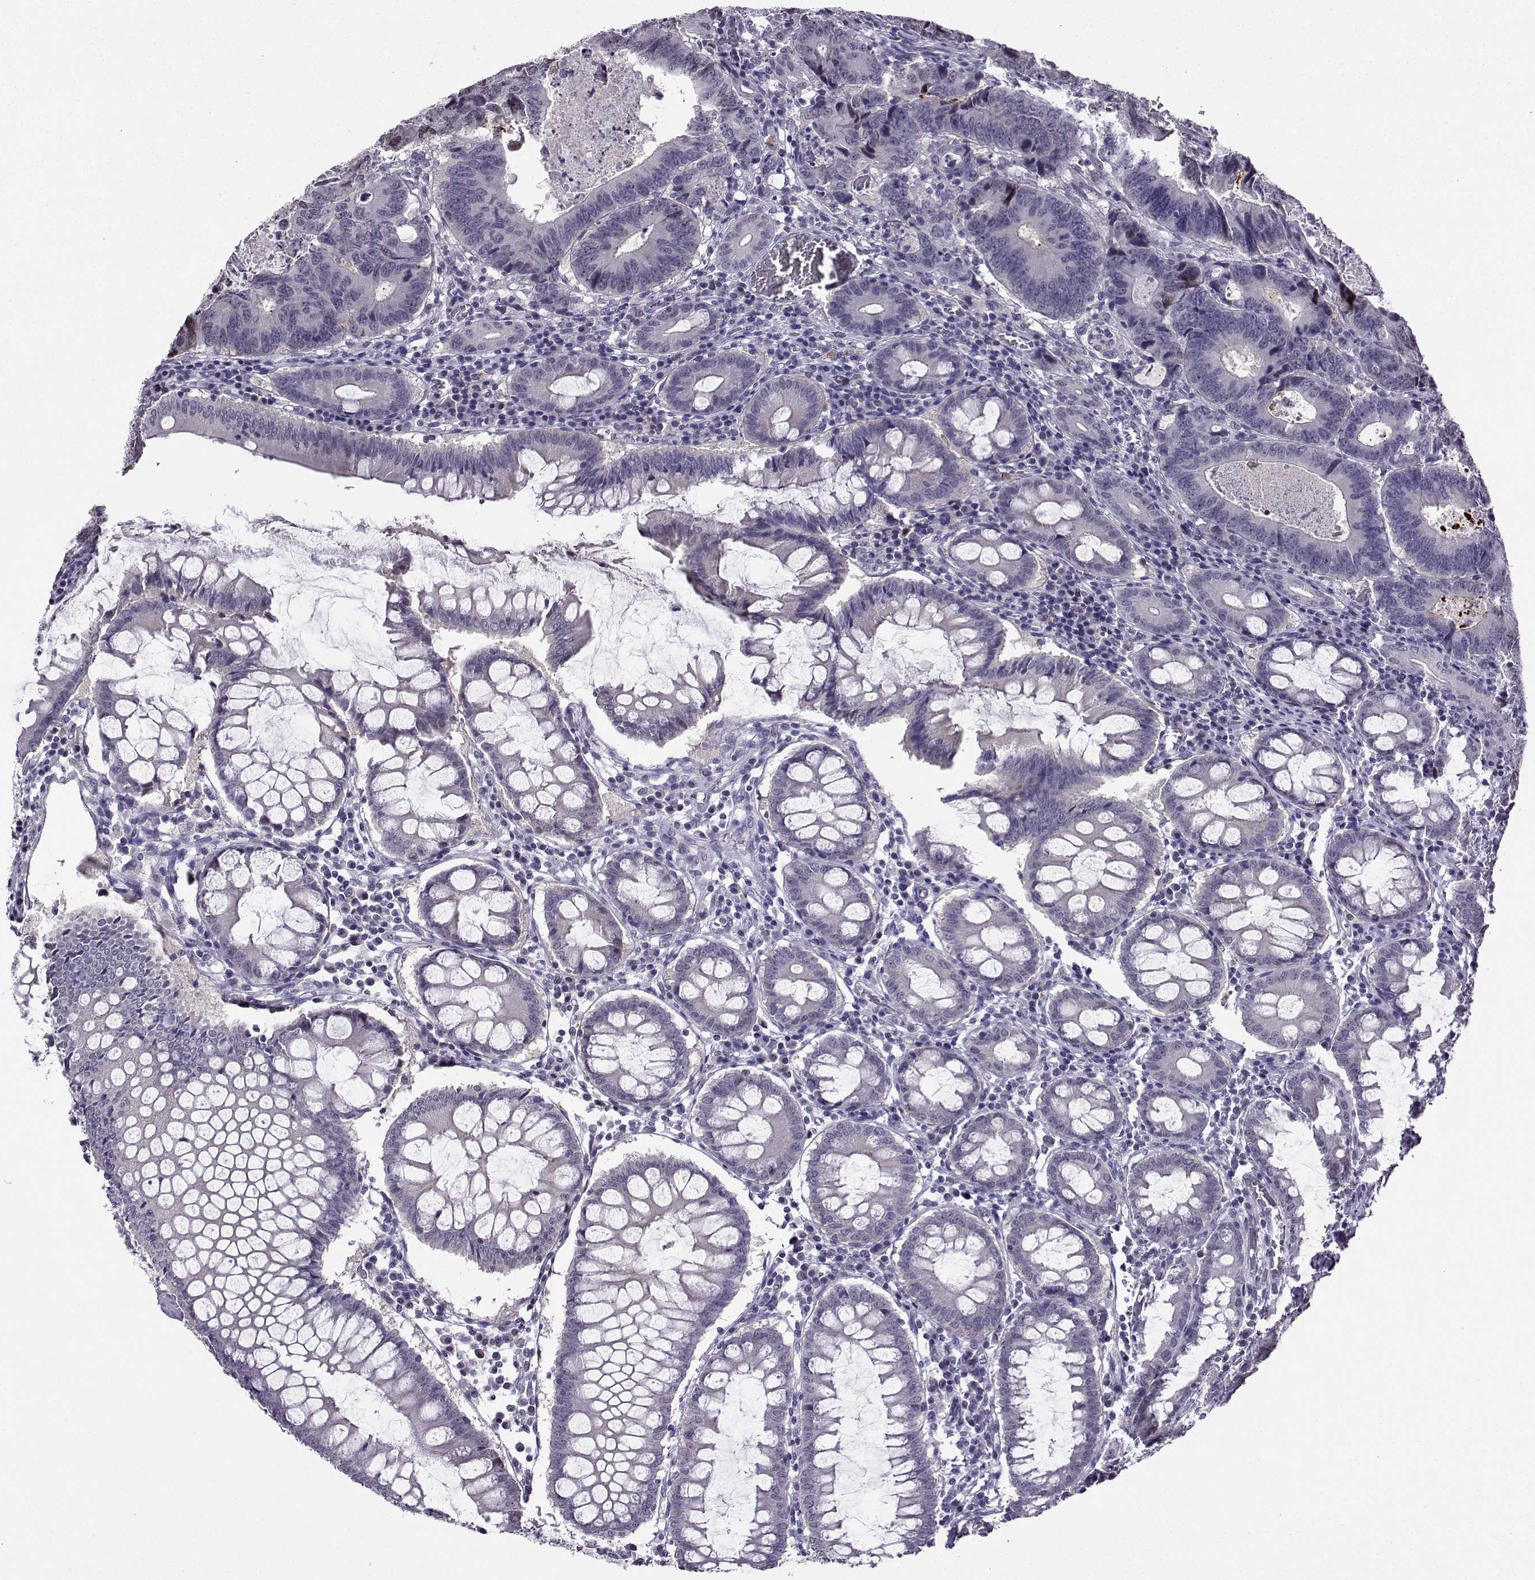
{"staining": {"intensity": "negative", "quantity": "none", "location": "none"}, "tissue": "colorectal cancer", "cell_type": "Tumor cells", "image_type": "cancer", "snomed": [{"axis": "morphology", "description": "Adenocarcinoma, NOS"}, {"axis": "topography", "description": "Colon"}], "caption": "The immunohistochemistry (IHC) photomicrograph has no significant positivity in tumor cells of colorectal cancer (adenocarcinoma) tissue. The staining was performed using DAB (3,3'-diaminobenzidine) to visualize the protein expression in brown, while the nuclei were stained in blue with hematoxylin (Magnification: 20x).", "gene": "LRFN2", "patient": {"sex": "female", "age": 82}}